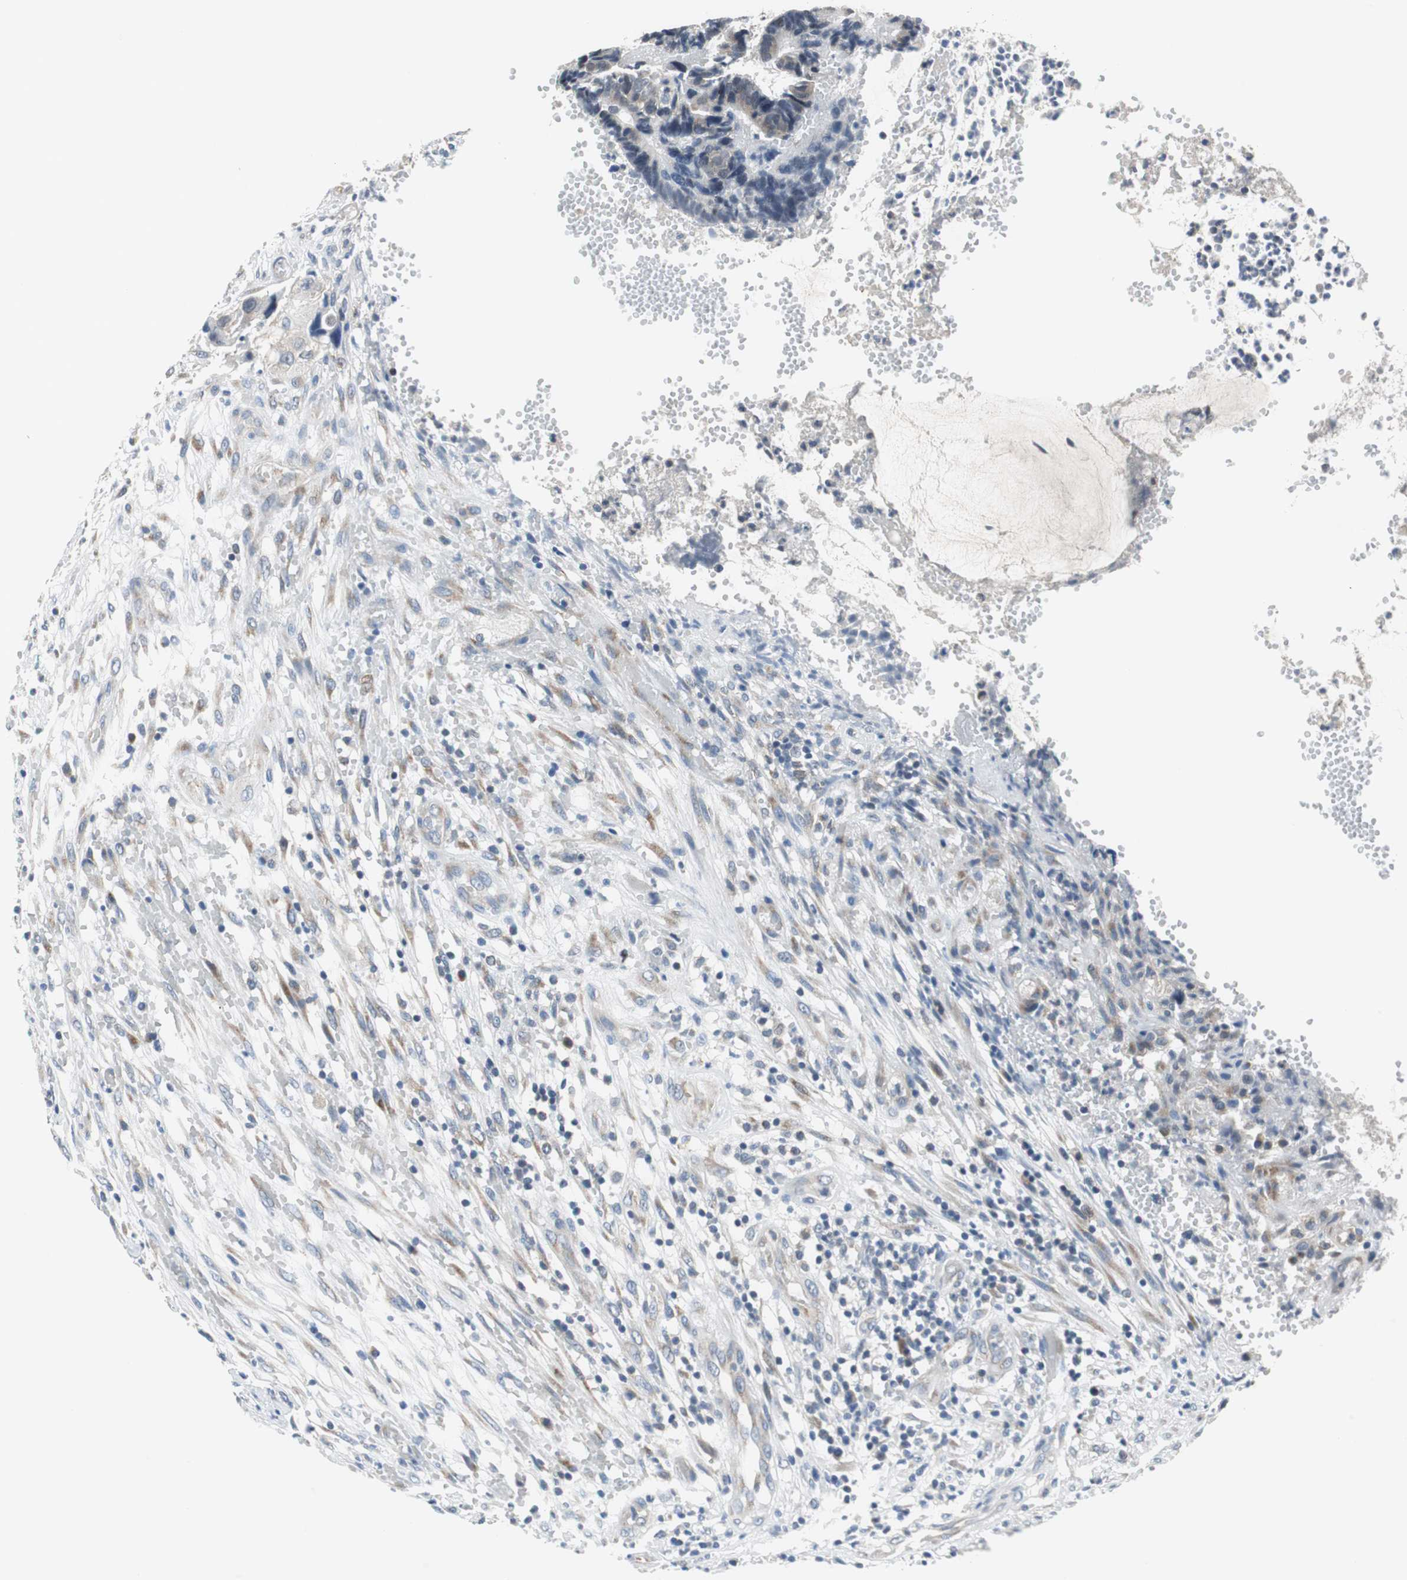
{"staining": {"intensity": "weak", "quantity": ">75%", "location": "cytoplasmic/membranous"}, "tissue": "colorectal cancer", "cell_type": "Tumor cells", "image_type": "cancer", "snomed": [{"axis": "morphology", "description": "Adenocarcinoma, NOS"}, {"axis": "topography", "description": "Colon"}], "caption": "Colorectal adenocarcinoma stained with immunohistochemistry demonstrates weak cytoplasmic/membranous staining in approximately >75% of tumor cells.", "gene": "PLAA", "patient": {"sex": "female", "age": 57}}